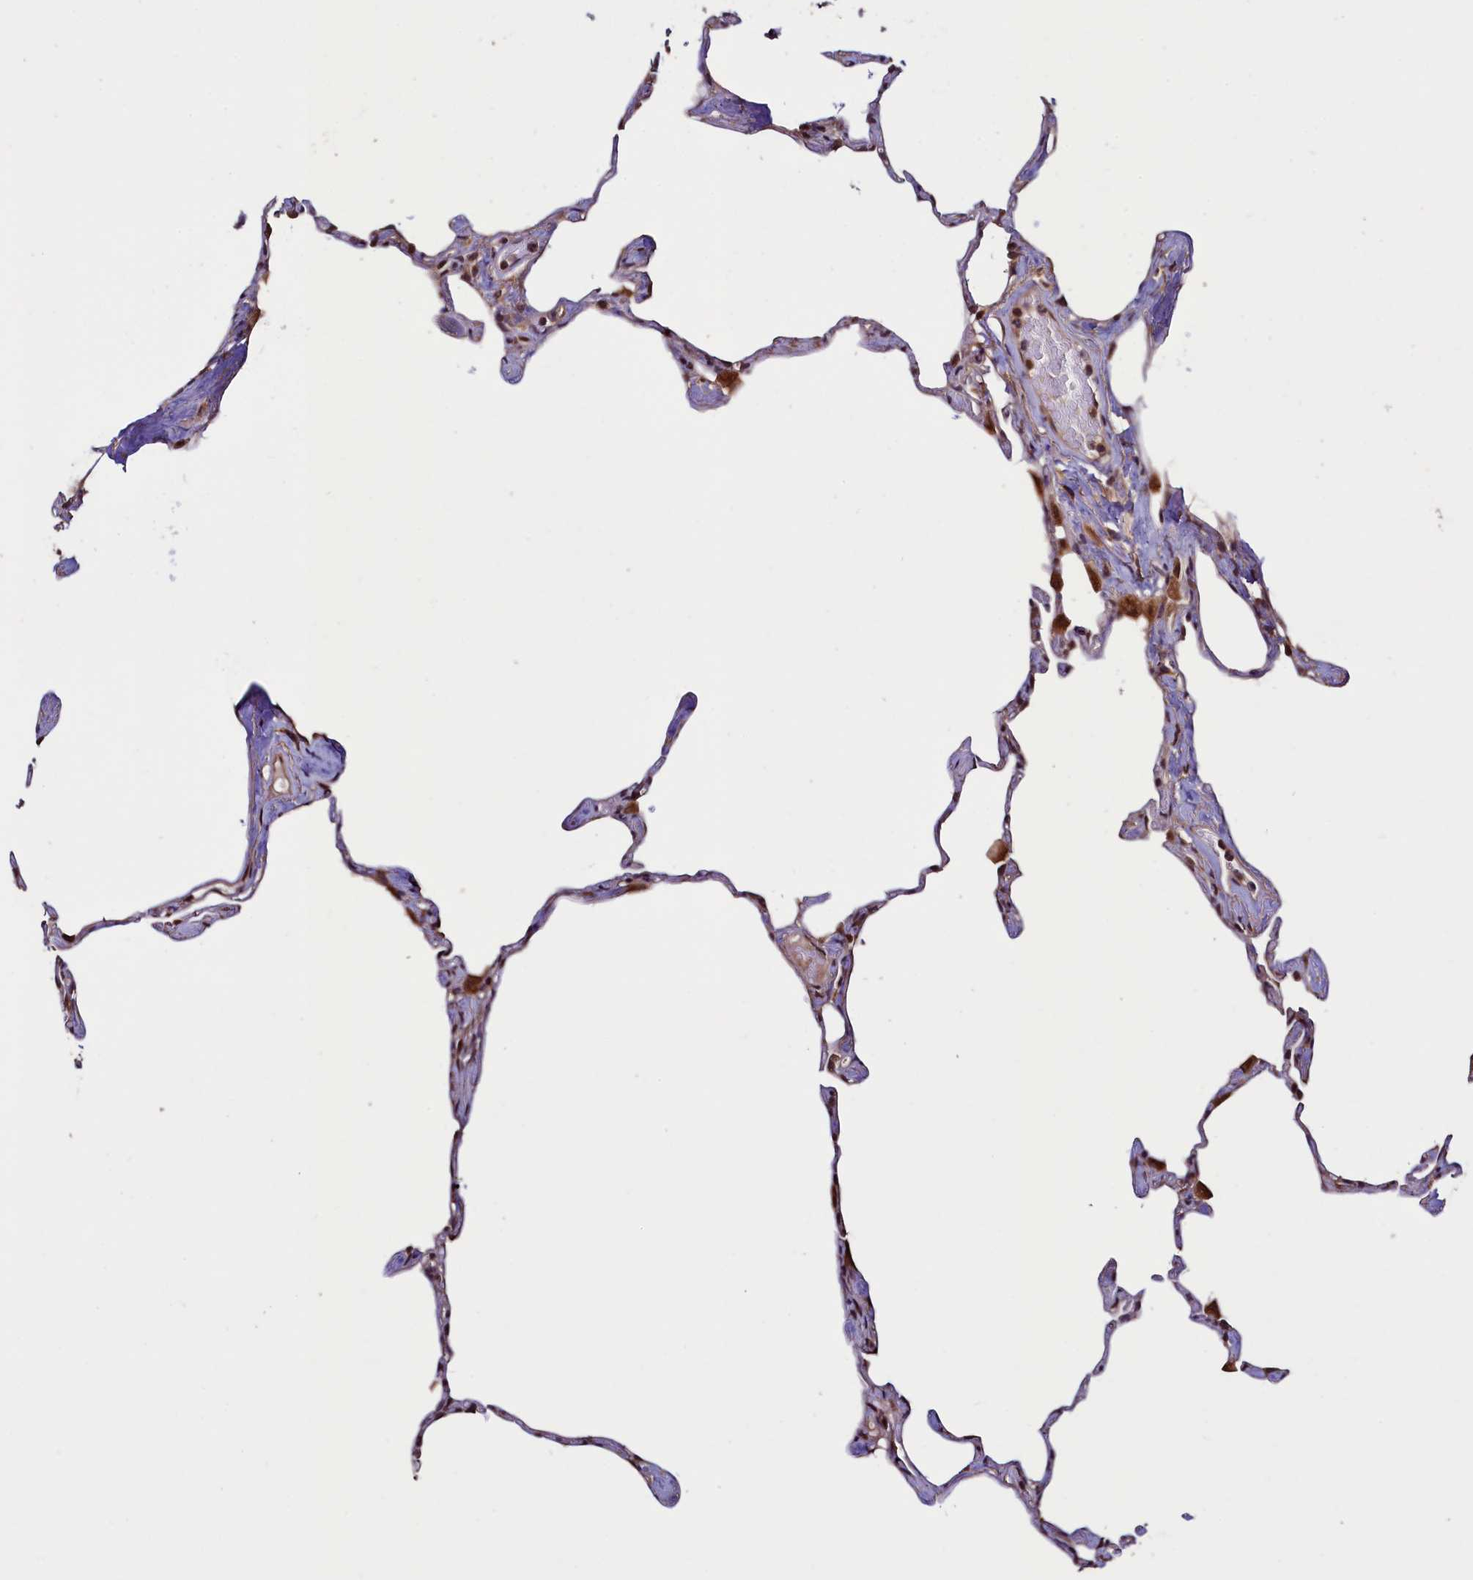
{"staining": {"intensity": "weak", "quantity": "25%-75%", "location": "cytoplasmic/membranous,nuclear"}, "tissue": "lung", "cell_type": "Alveolar cells", "image_type": "normal", "snomed": [{"axis": "morphology", "description": "Normal tissue, NOS"}, {"axis": "topography", "description": "Lung"}], "caption": "Weak cytoplasmic/membranous,nuclear protein staining is seen in about 25%-75% of alveolar cells in lung.", "gene": "RBFA", "patient": {"sex": "male", "age": 65}}